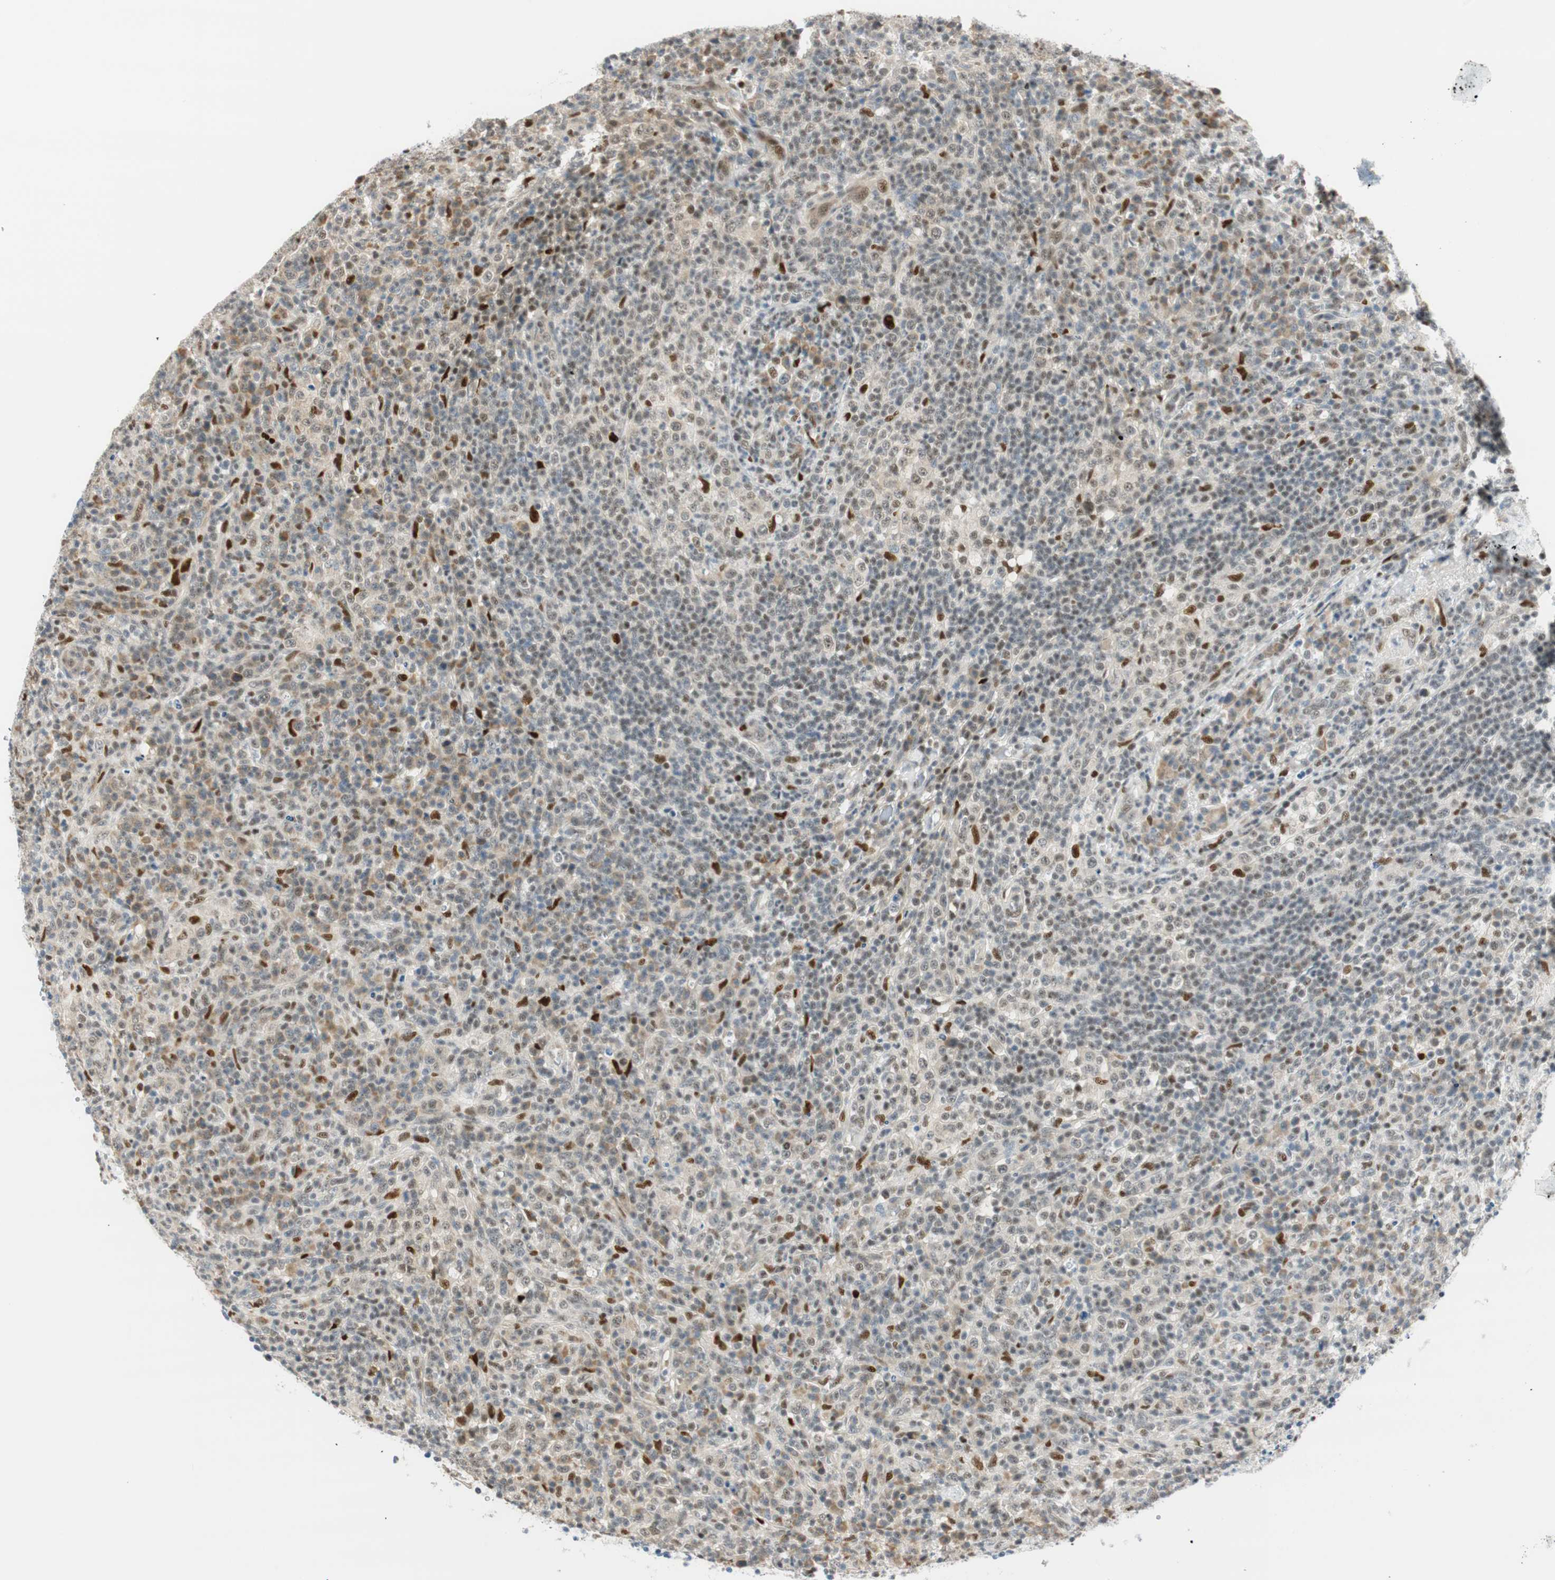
{"staining": {"intensity": "weak", "quantity": ">75%", "location": "cytoplasmic/membranous"}, "tissue": "lymphoma", "cell_type": "Tumor cells", "image_type": "cancer", "snomed": [{"axis": "morphology", "description": "Malignant lymphoma, non-Hodgkin's type, High grade"}, {"axis": "topography", "description": "Lymph node"}], "caption": "Immunohistochemistry (IHC) histopathology image of neoplastic tissue: human malignant lymphoma, non-Hodgkin's type (high-grade) stained using IHC shows low levels of weak protein expression localized specifically in the cytoplasmic/membranous of tumor cells, appearing as a cytoplasmic/membranous brown color.", "gene": "MSX2", "patient": {"sex": "female", "age": 76}}